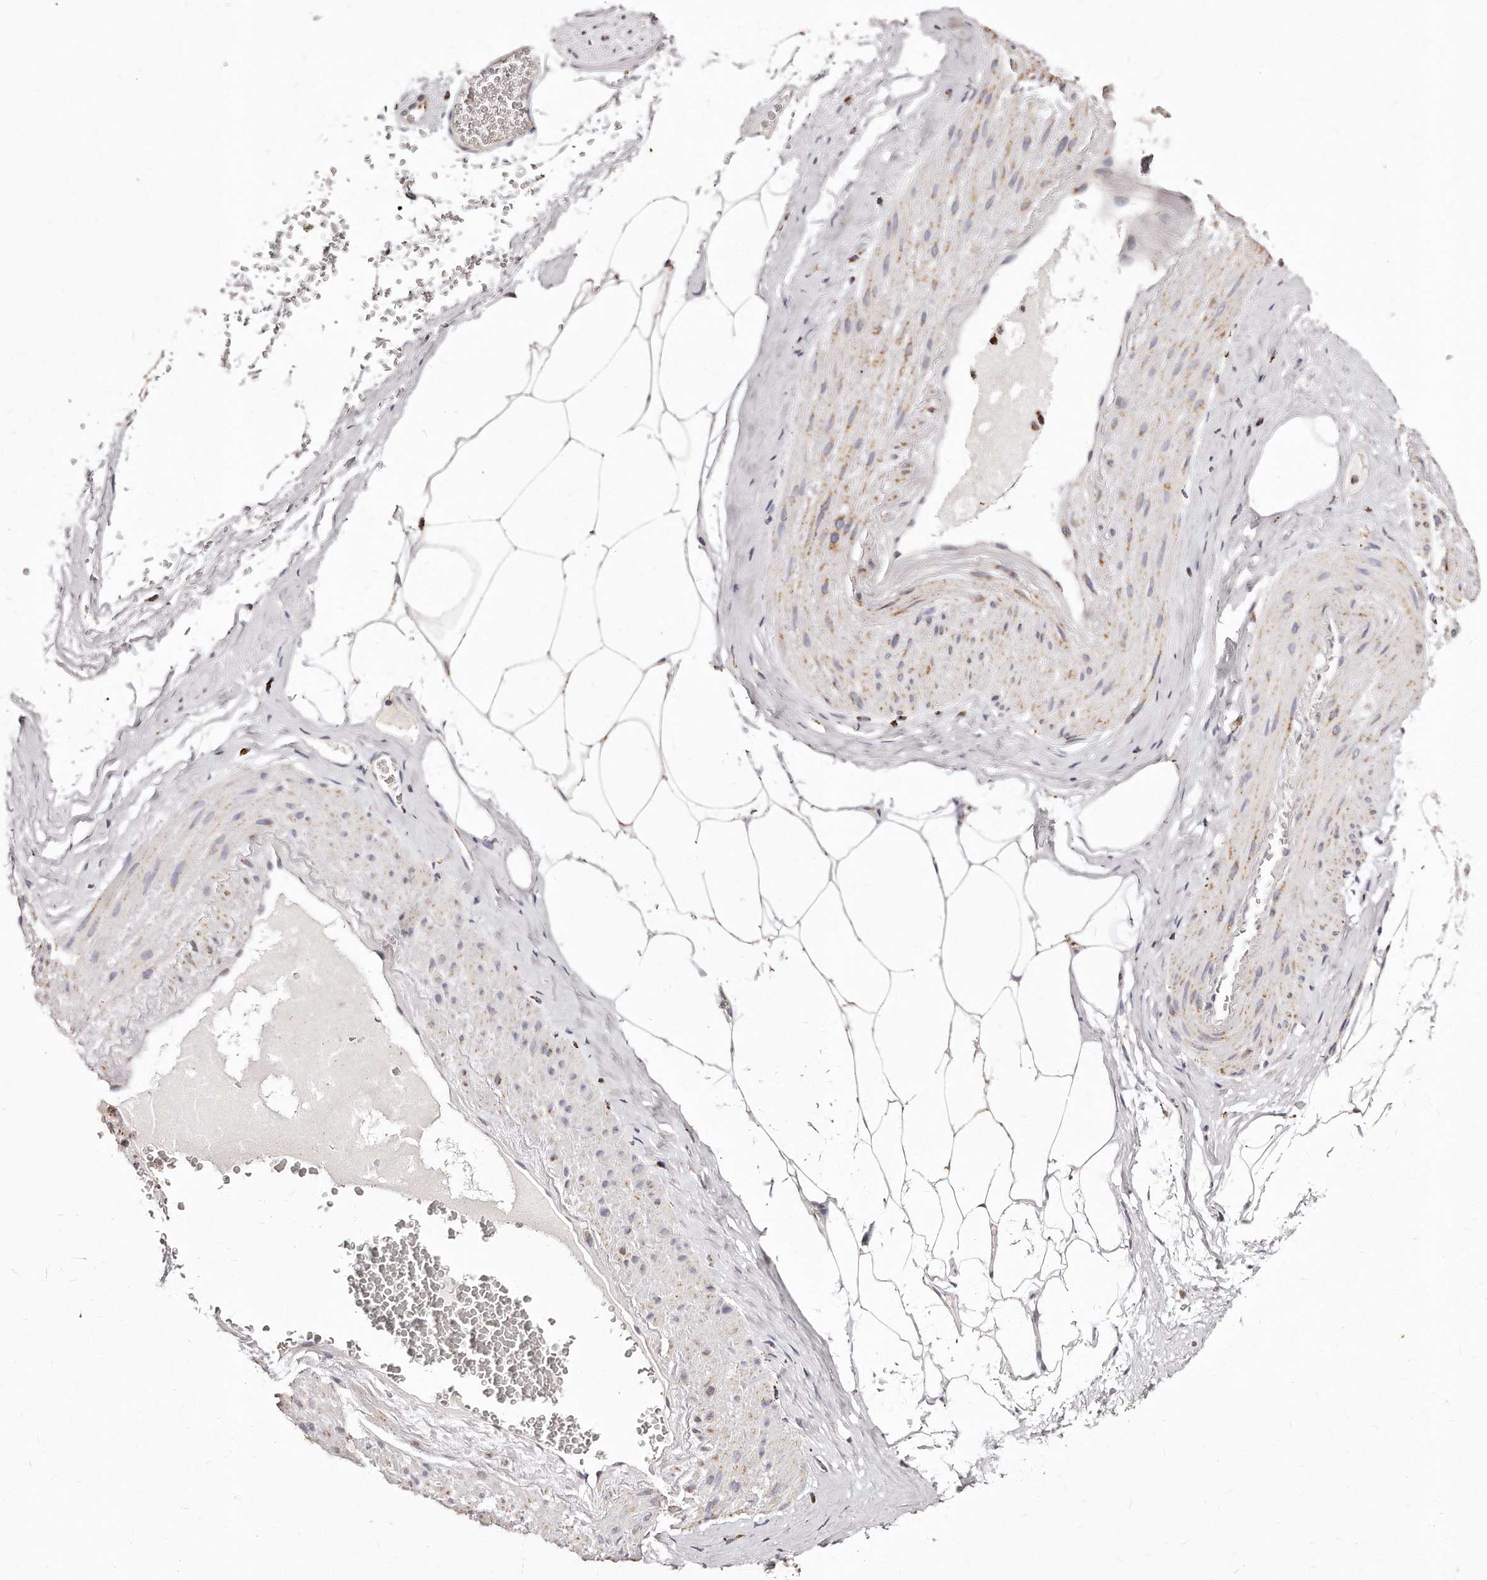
{"staining": {"intensity": "negative", "quantity": "none", "location": "none"}, "tissue": "adipose tissue", "cell_type": "Adipocytes", "image_type": "normal", "snomed": [{"axis": "morphology", "description": "Normal tissue, NOS"}, {"axis": "morphology", "description": "Adenocarcinoma, Low grade"}, {"axis": "topography", "description": "Prostate"}, {"axis": "topography", "description": "Peripheral nerve tissue"}], "caption": "Immunohistochemical staining of normal human adipose tissue exhibits no significant positivity in adipocytes. Brightfield microscopy of immunohistochemistry (IHC) stained with DAB (brown) and hematoxylin (blue), captured at high magnification.", "gene": "RTKN", "patient": {"sex": "male", "age": 63}}